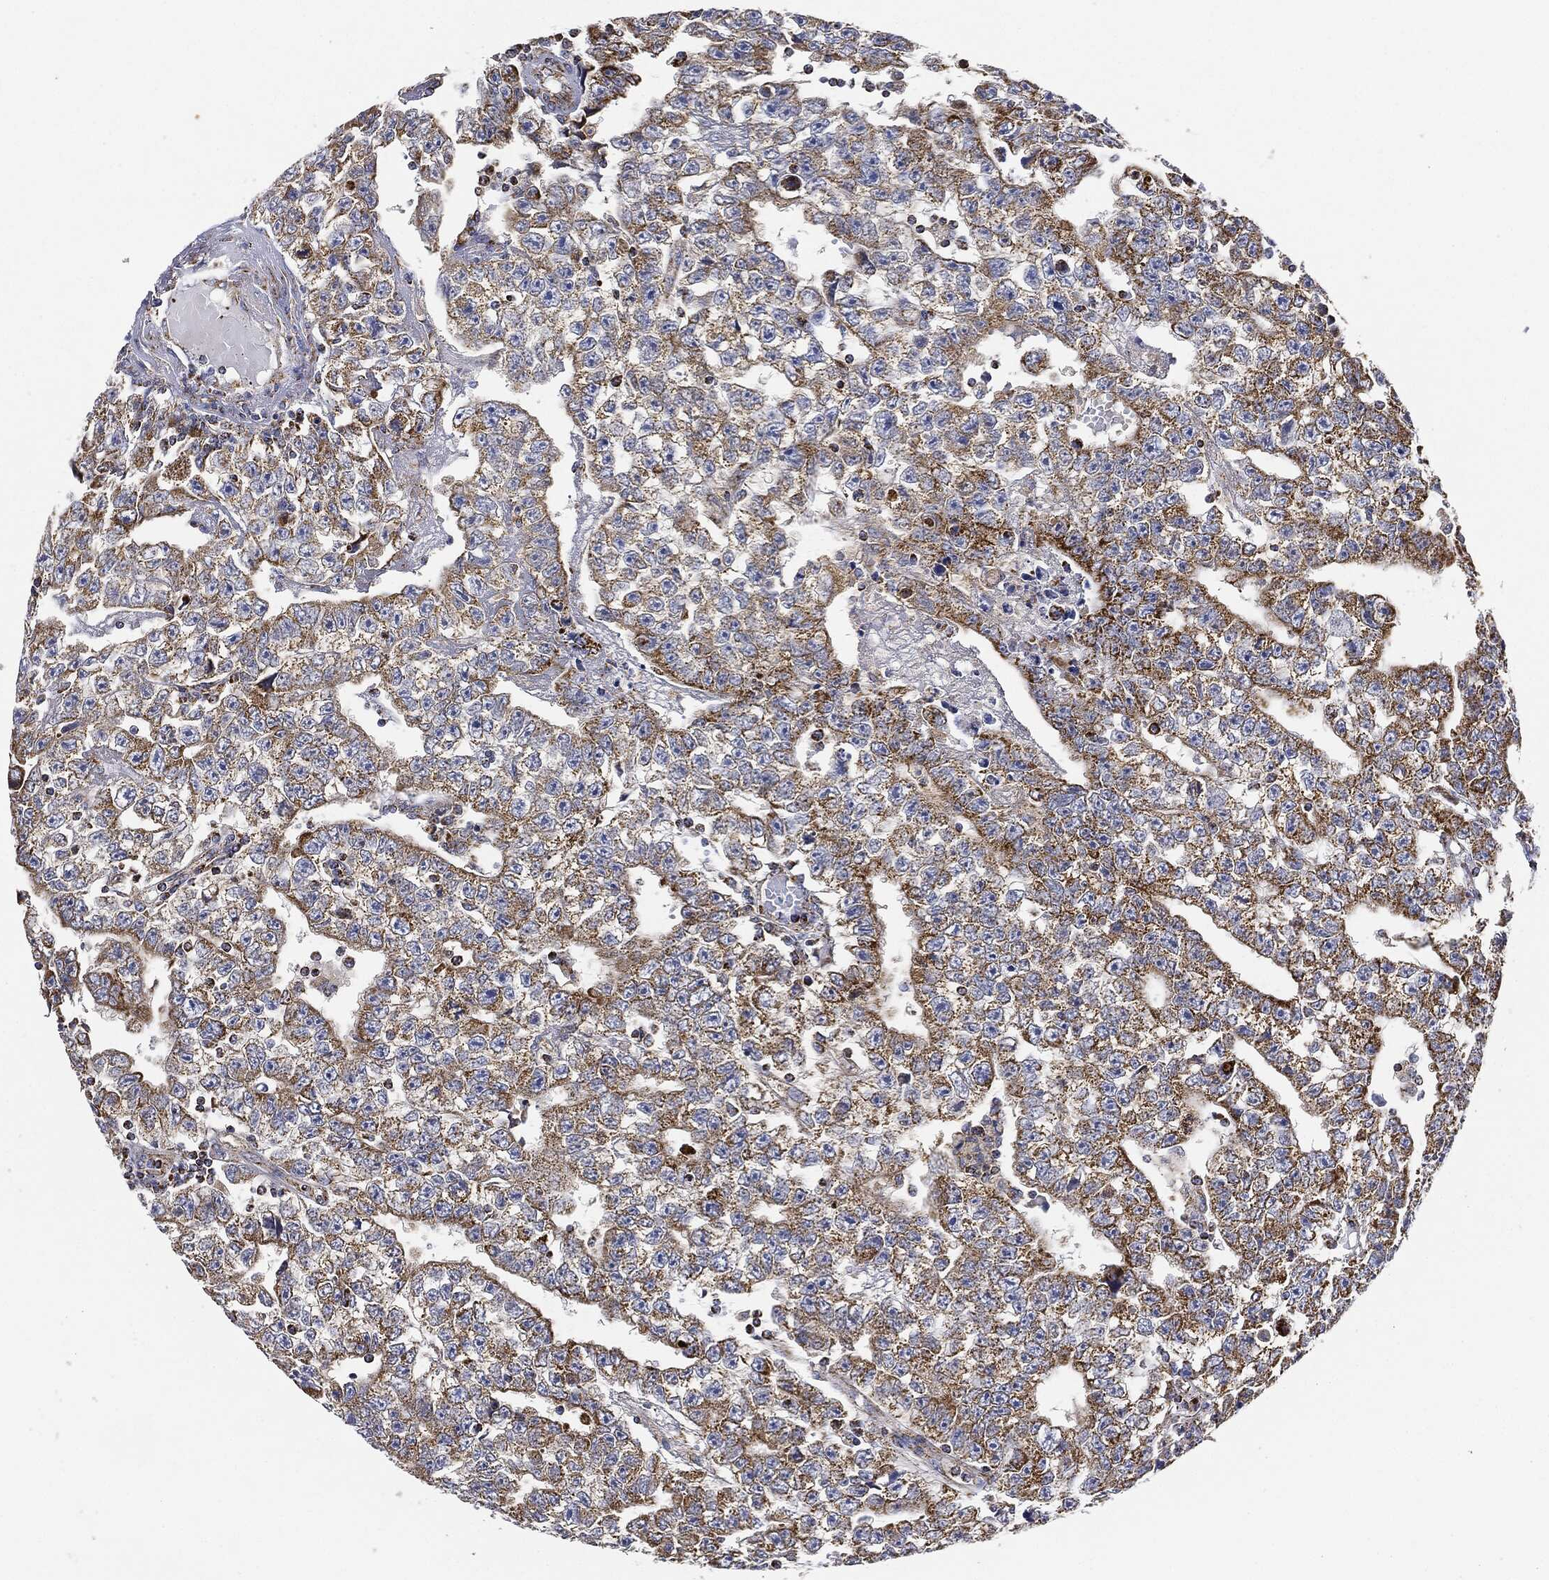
{"staining": {"intensity": "strong", "quantity": "25%-75%", "location": "cytoplasmic/membranous"}, "tissue": "testis cancer", "cell_type": "Tumor cells", "image_type": "cancer", "snomed": [{"axis": "morphology", "description": "Carcinoma, Embryonal, NOS"}, {"axis": "topography", "description": "Testis"}], "caption": "Human testis cancer stained with a protein marker demonstrates strong staining in tumor cells.", "gene": "CAPN15", "patient": {"sex": "male", "age": 25}}